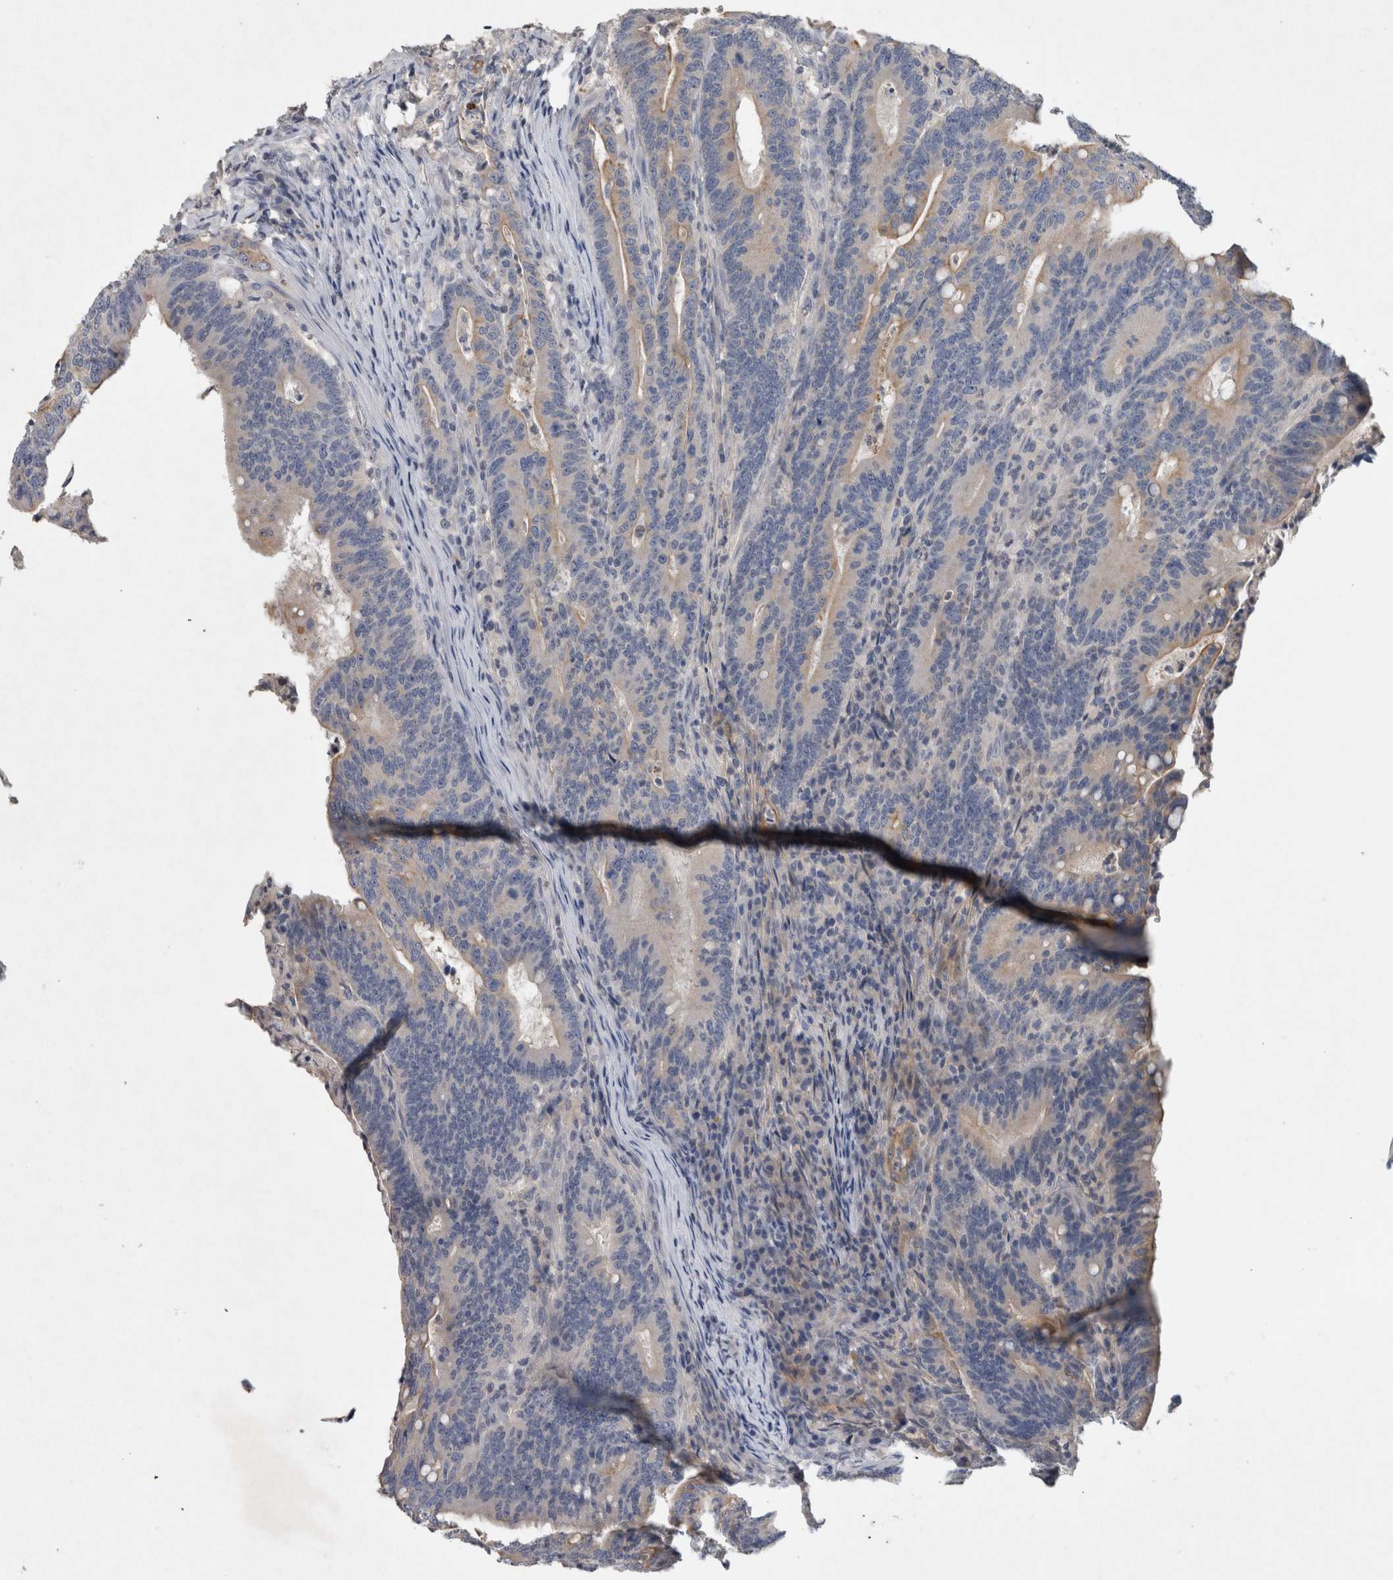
{"staining": {"intensity": "negative", "quantity": "none", "location": "none"}, "tissue": "colorectal cancer", "cell_type": "Tumor cells", "image_type": "cancer", "snomed": [{"axis": "morphology", "description": "Adenocarcinoma, NOS"}, {"axis": "topography", "description": "Colon"}], "caption": "High power microscopy histopathology image of an immunohistochemistry (IHC) photomicrograph of colorectal cancer, revealing no significant staining in tumor cells.", "gene": "HEXD", "patient": {"sex": "female", "age": 66}}